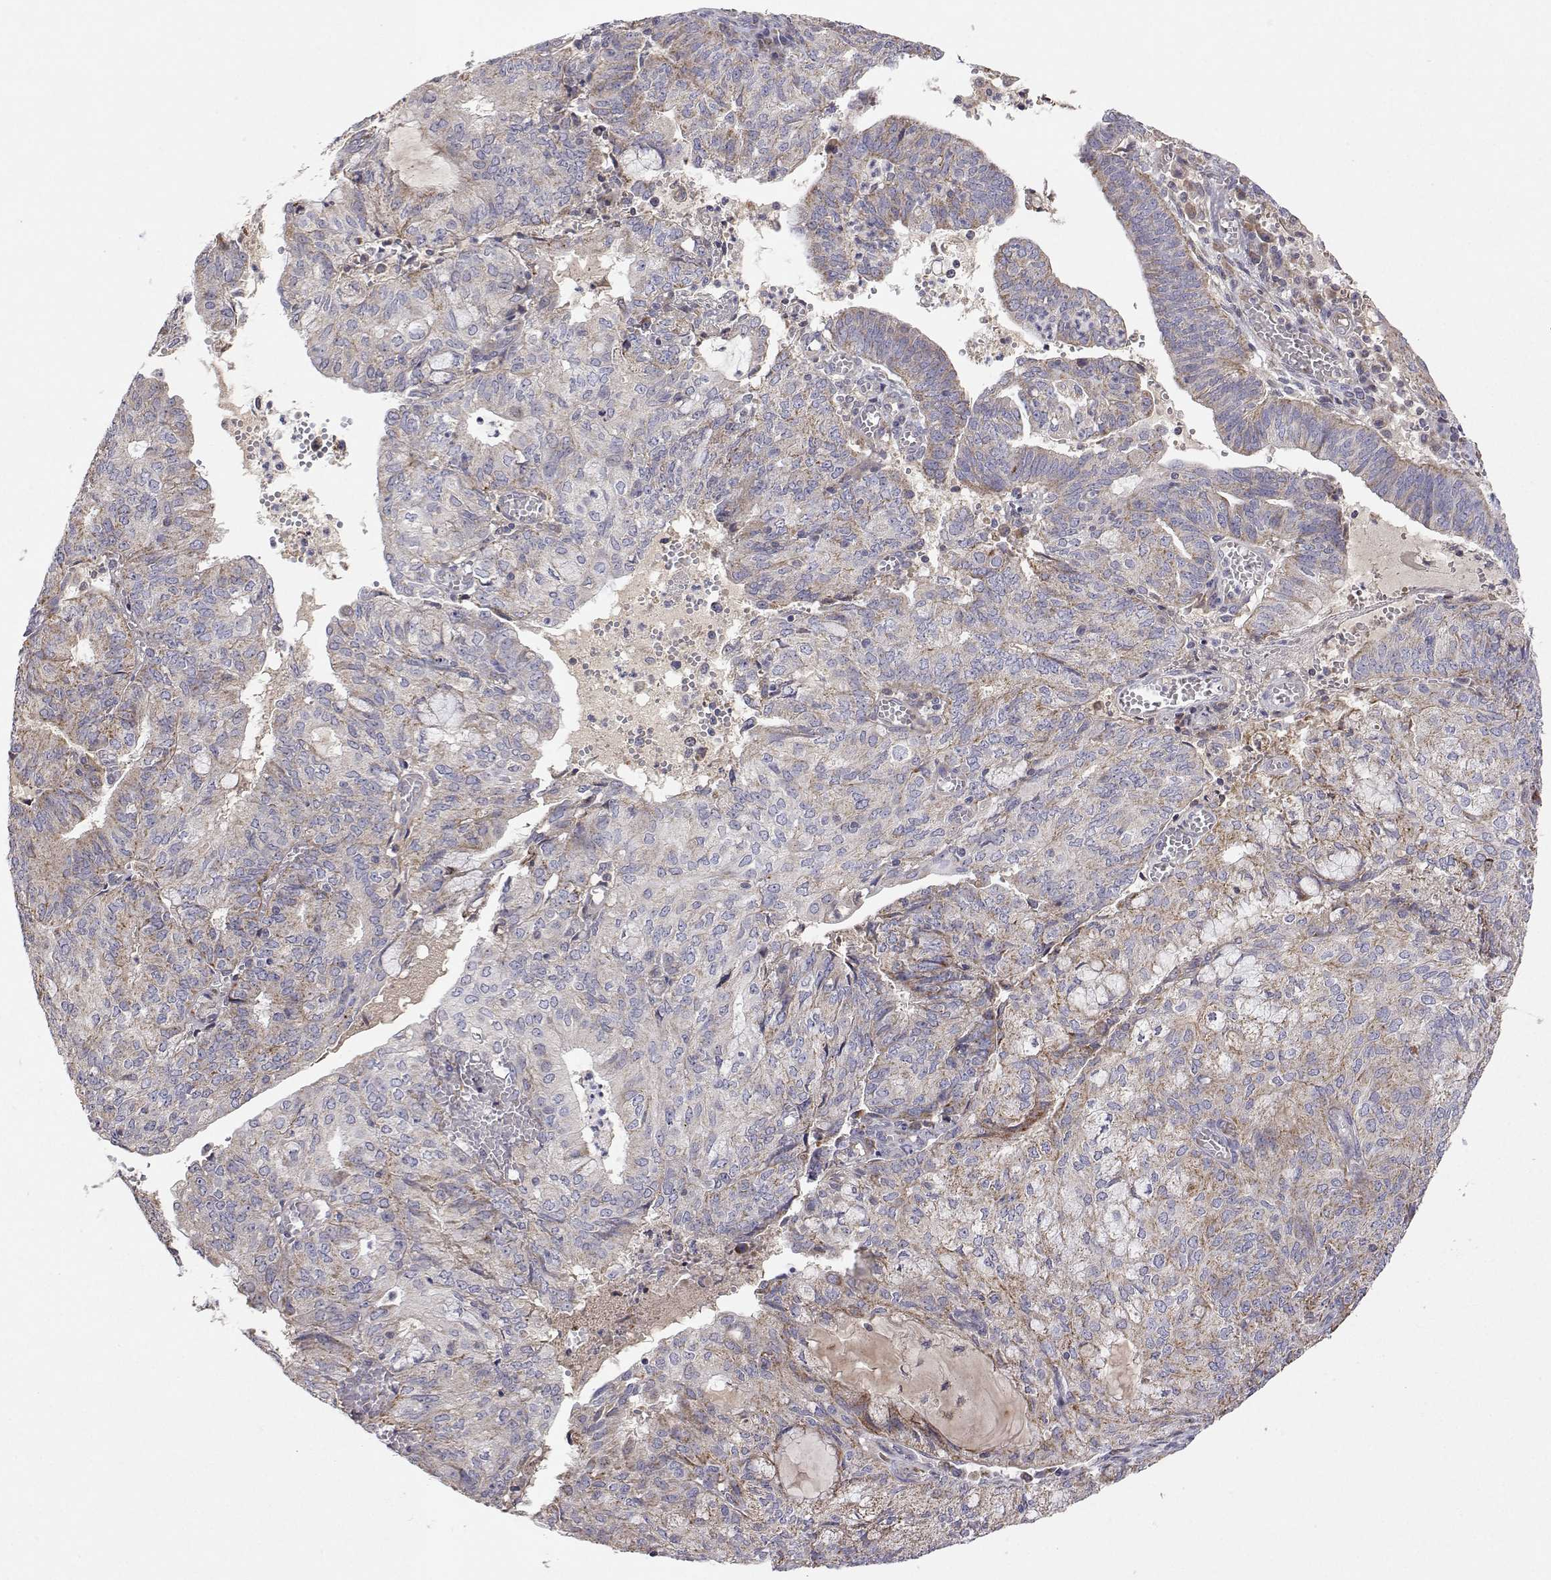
{"staining": {"intensity": "moderate", "quantity": "<25%", "location": "cytoplasmic/membranous"}, "tissue": "endometrial cancer", "cell_type": "Tumor cells", "image_type": "cancer", "snomed": [{"axis": "morphology", "description": "Adenocarcinoma, NOS"}, {"axis": "topography", "description": "Endometrium"}], "caption": "The image displays immunohistochemical staining of adenocarcinoma (endometrial). There is moderate cytoplasmic/membranous expression is identified in about <25% of tumor cells.", "gene": "MRPL3", "patient": {"sex": "female", "age": 82}}